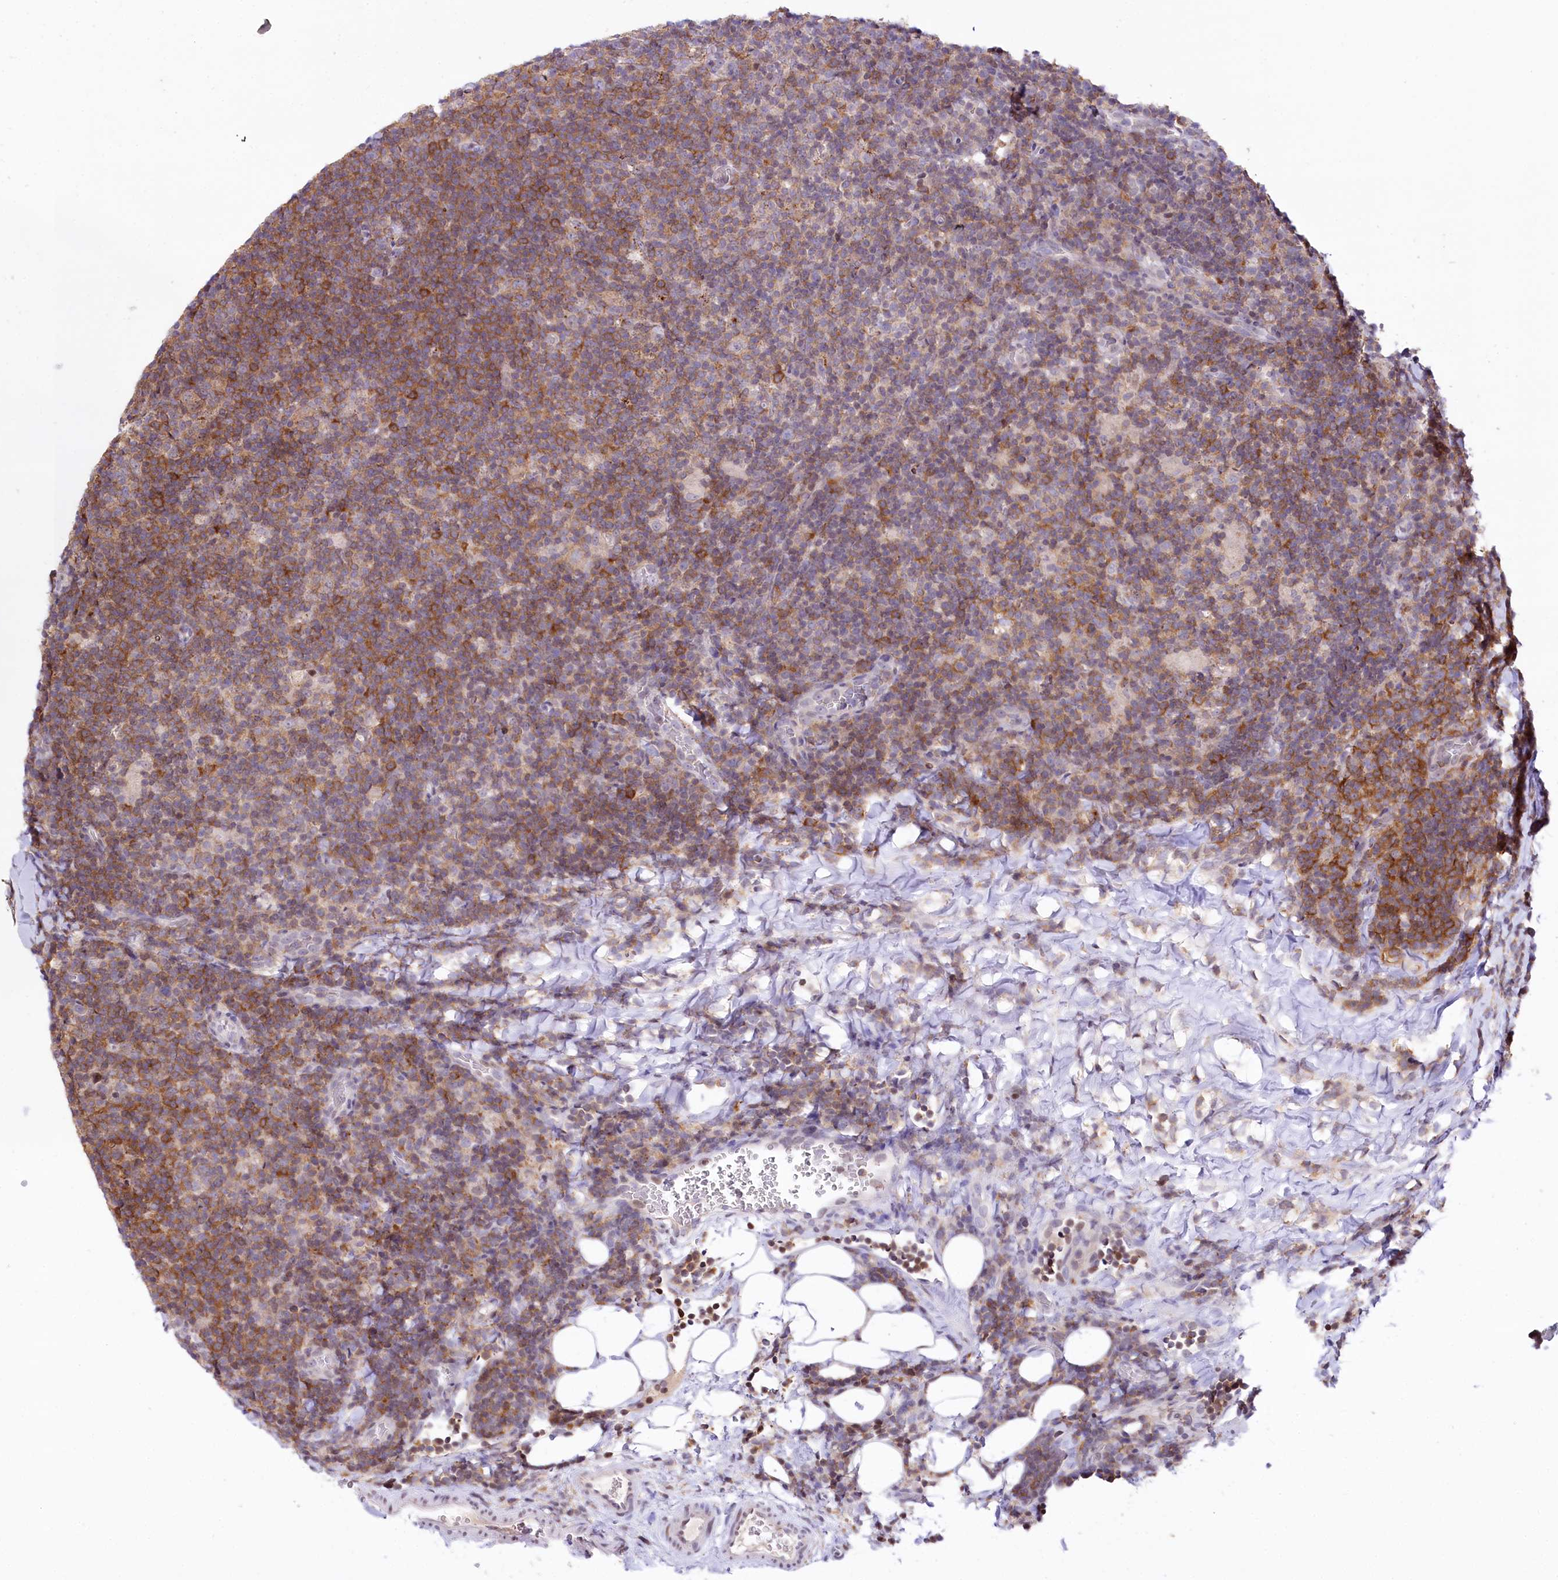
{"staining": {"intensity": "negative", "quantity": "none", "location": "none"}, "tissue": "lymphoma", "cell_type": "Tumor cells", "image_type": "cancer", "snomed": [{"axis": "morphology", "description": "Hodgkin's disease, NOS"}, {"axis": "topography", "description": "Lymph node"}], "caption": "IHC micrograph of neoplastic tissue: human lymphoma stained with DAB reveals no significant protein positivity in tumor cells.", "gene": "ZFYVE27", "patient": {"sex": "female", "age": 57}}